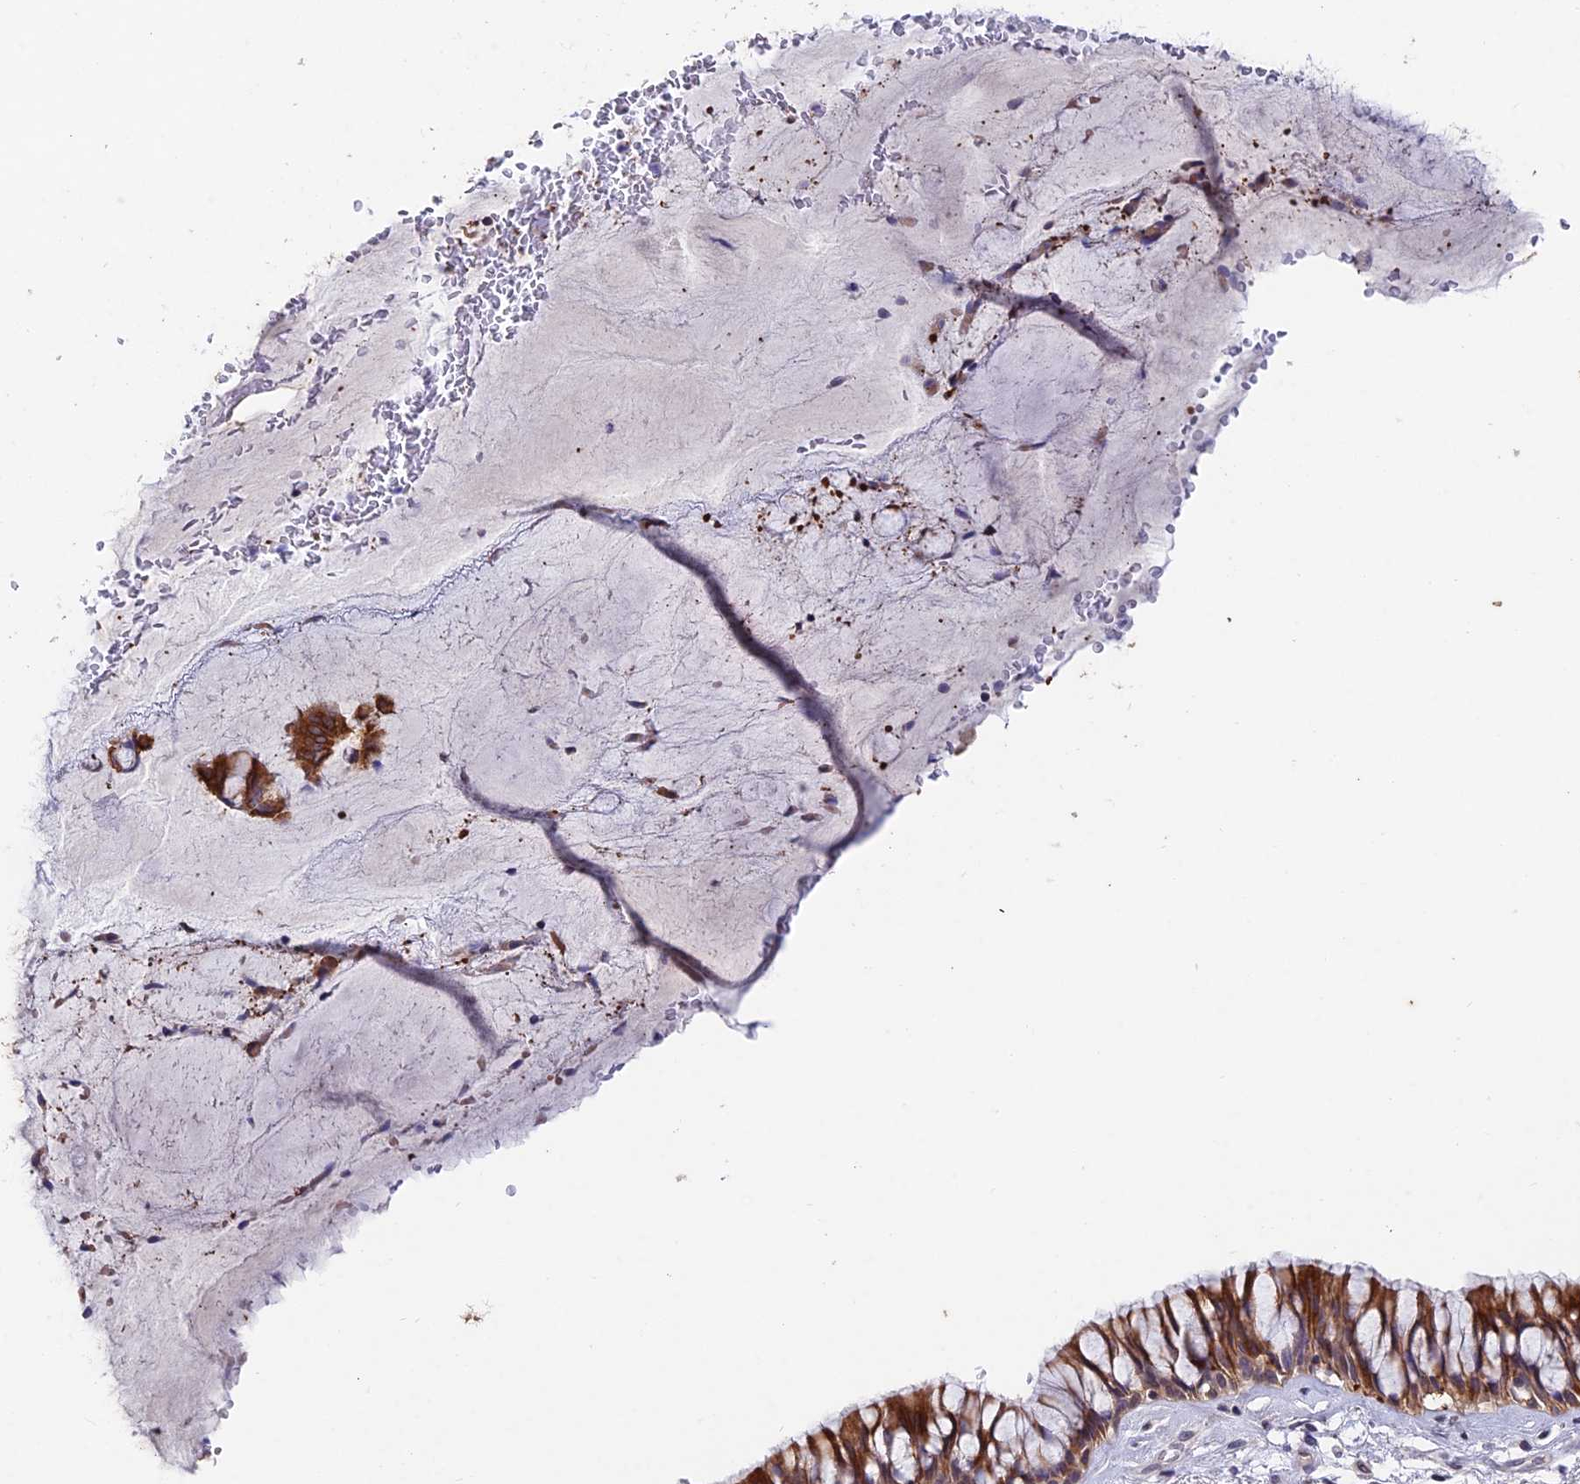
{"staining": {"intensity": "strong", "quantity": ">75%", "location": "cytoplasmic/membranous"}, "tissue": "bronchus", "cell_type": "Respiratory epithelial cells", "image_type": "normal", "snomed": [{"axis": "morphology", "description": "Normal tissue, NOS"}, {"axis": "topography", "description": "Bronchus"}], "caption": "Immunohistochemistry (IHC) histopathology image of benign bronchus: bronchus stained using immunohistochemistry demonstrates high levels of strong protein expression localized specifically in the cytoplasmic/membranous of respiratory epithelial cells, appearing as a cytoplasmic/membranous brown color.", "gene": "INPP4A", "patient": {"sex": "male", "age": 66}}